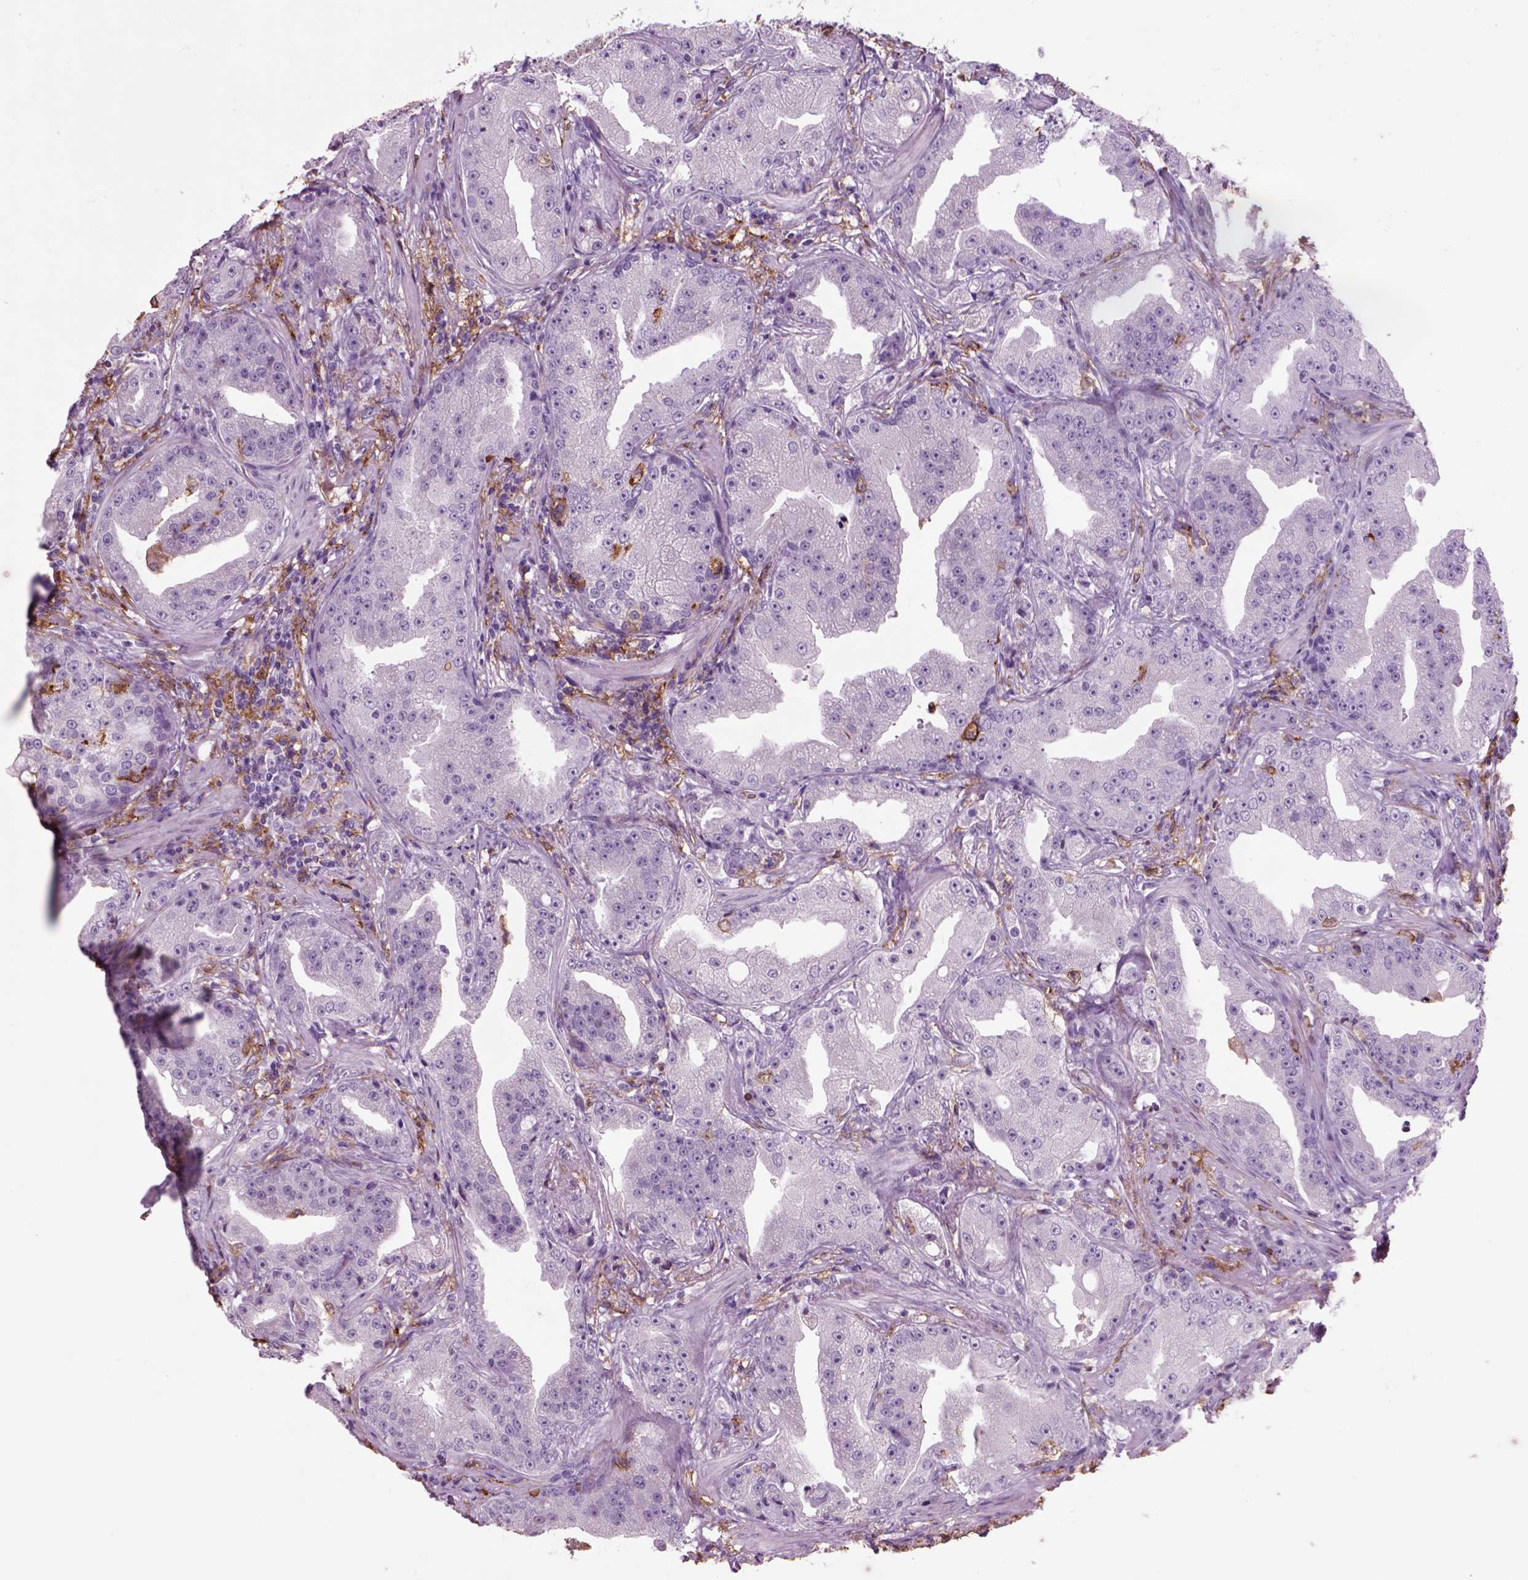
{"staining": {"intensity": "negative", "quantity": "none", "location": "none"}, "tissue": "prostate cancer", "cell_type": "Tumor cells", "image_type": "cancer", "snomed": [{"axis": "morphology", "description": "Adenocarcinoma, Low grade"}, {"axis": "topography", "description": "Prostate"}], "caption": "Image shows no significant protein expression in tumor cells of prostate adenocarcinoma (low-grade).", "gene": "CD14", "patient": {"sex": "male", "age": 62}}